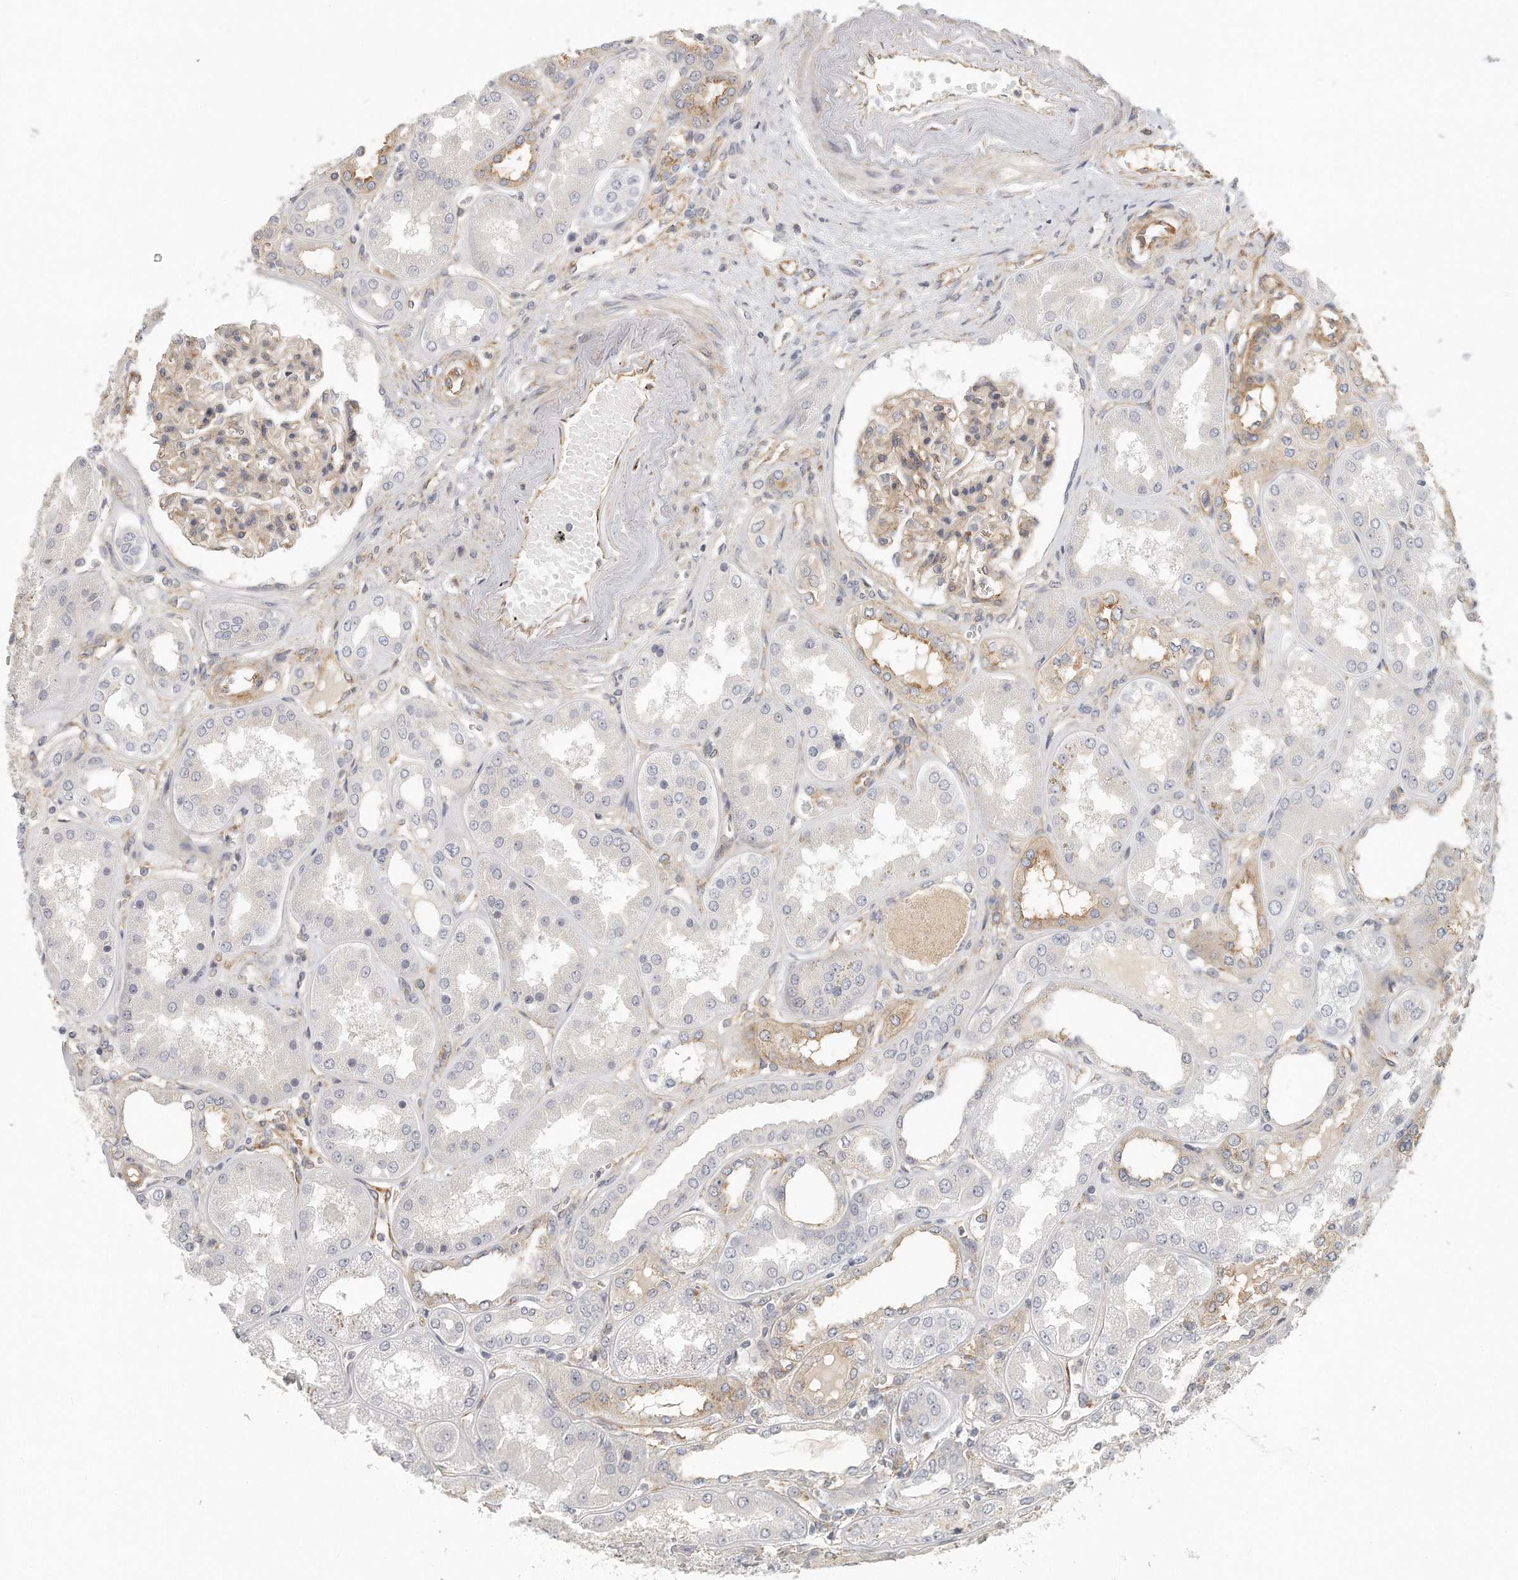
{"staining": {"intensity": "moderate", "quantity": "25%-75%", "location": "cytoplasmic/membranous"}, "tissue": "kidney", "cell_type": "Cells in glomeruli", "image_type": "normal", "snomed": [{"axis": "morphology", "description": "Normal tissue, NOS"}, {"axis": "topography", "description": "Kidney"}], "caption": "This is an image of immunohistochemistry staining of normal kidney, which shows moderate staining in the cytoplasmic/membranous of cells in glomeruli.", "gene": "MTERF4", "patient": {"sex": "female", "age": 56}}